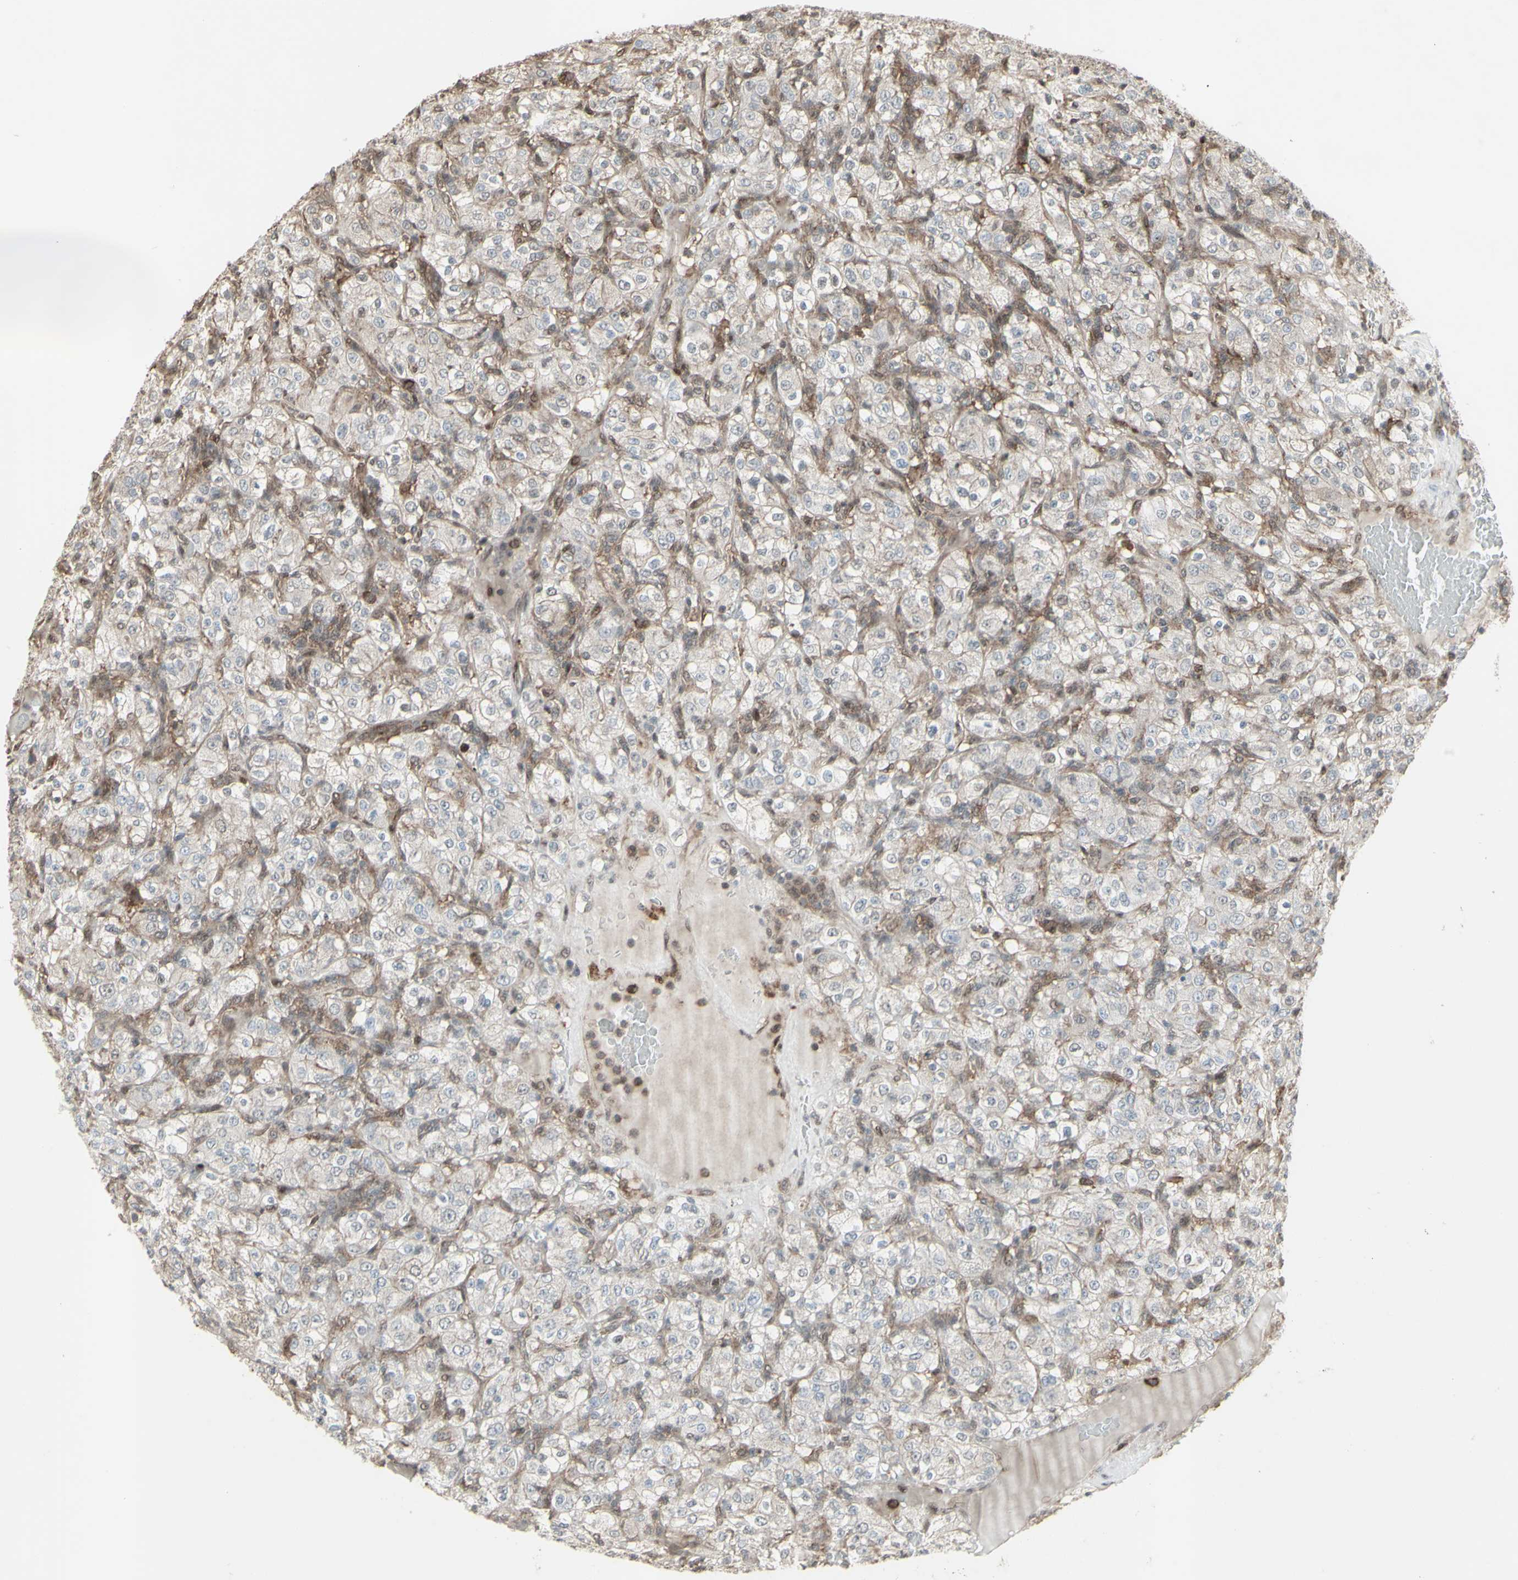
{"staining": {"intensity": "negative", "quantity": "none", "location": "none"}, "tissue": "renal cancer", "cell_type": "Tumor cells", "image_type": "cancer", "snomed": [{"axis": "morphology", "description": "Normal tissue, NOS"}, {"axis": "morphology", "description": "Adenocarcinoma, NOS"}, {"axis": "topography", "description": "Kidney"}], "caption": "A histopathology image of human adenocarcinoma (renal) is negative for staining in tumor cells. (DAB IHC with hematoxylin counter stain).", "gene": "CD33", "patient": {"sex": "female", "age": 72}}